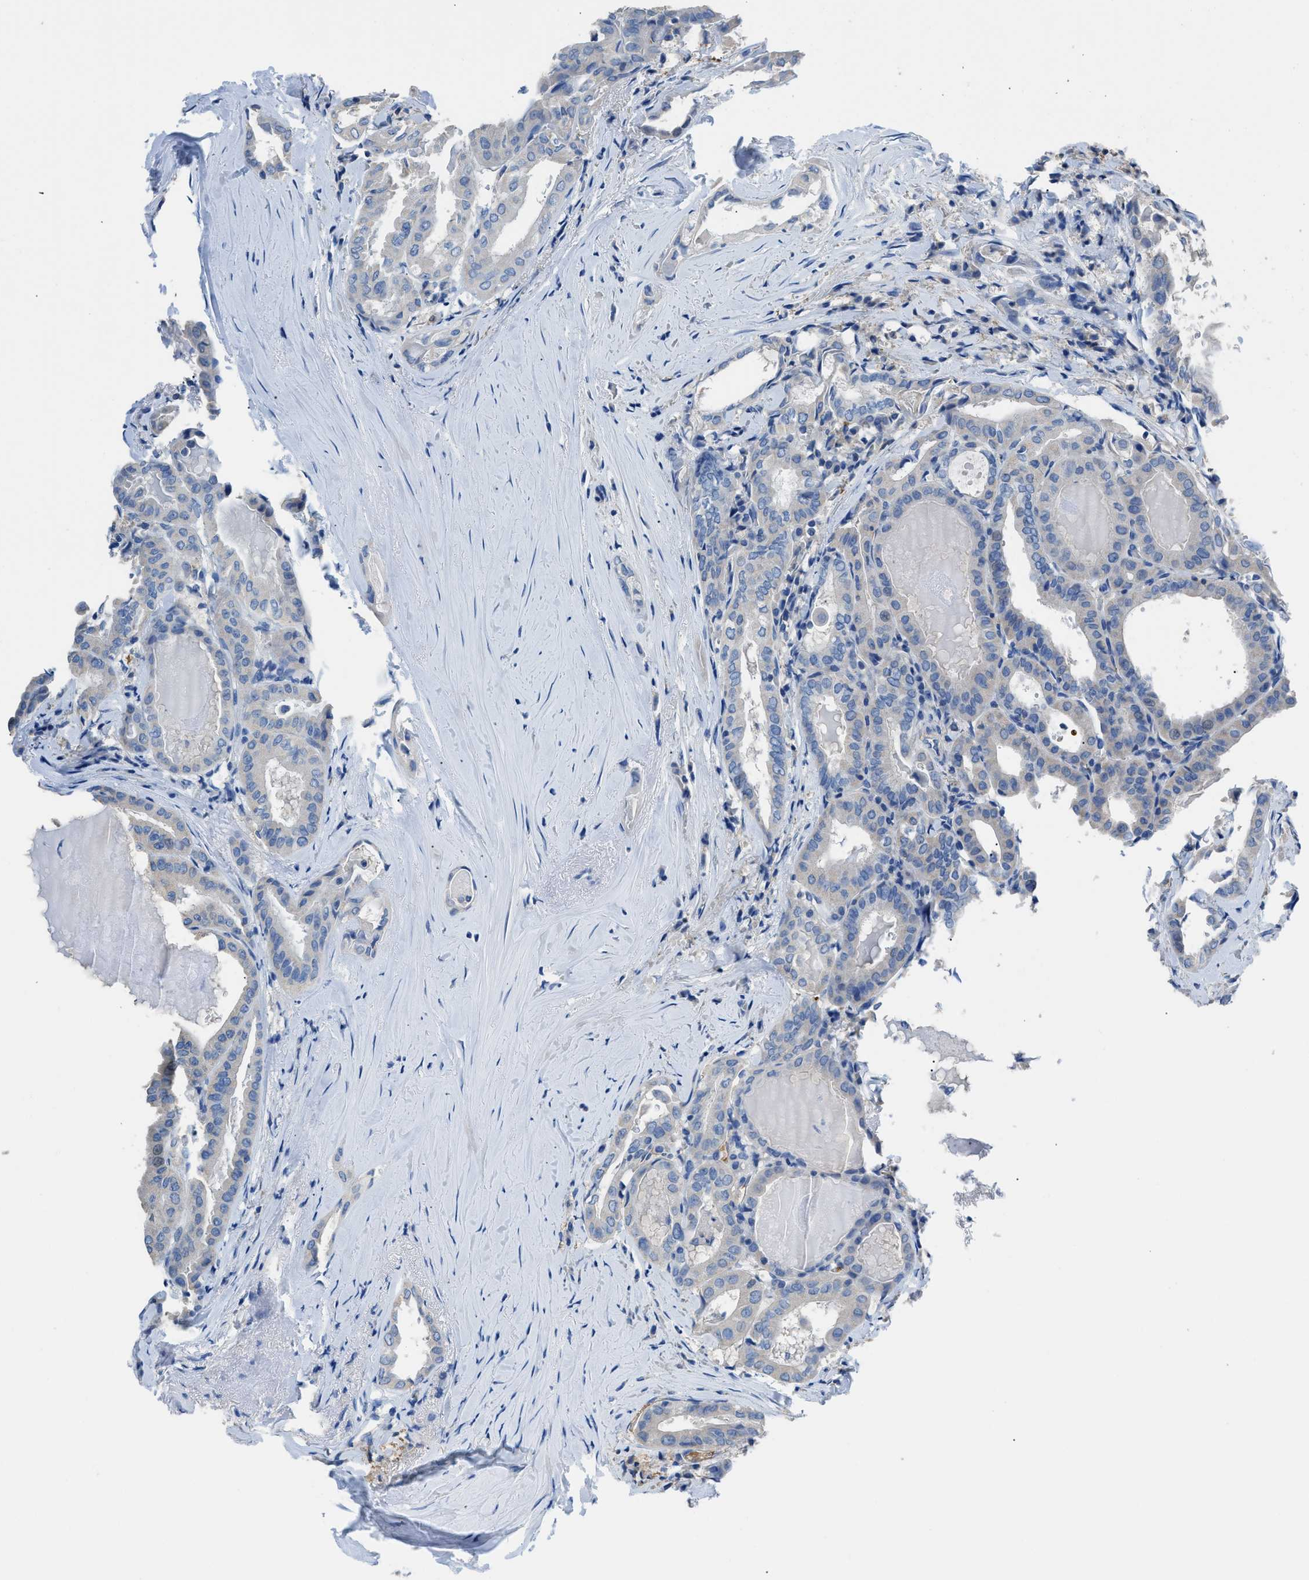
{"staining": {"intensity": "negative", "quantity": "none", "location": "none"}, "tissue": "thyroid cancer", "cell_type": "Tumor cells", "image_type": "cancer", "snomed": [{"axis": "morphology", "description": "Papillary adenocarcinoma, NOS"}, {"axis": "topography", "description": "Thyroid gland"}], "caption": "DAB (3,3'-diaminobenzidine) immunohistochemical staining of human thyroid papillary adenocarcinoma displays no significant staining in tumor cells.", "gene": "NEB", "patient": {"sex": "female", "age": 42}}